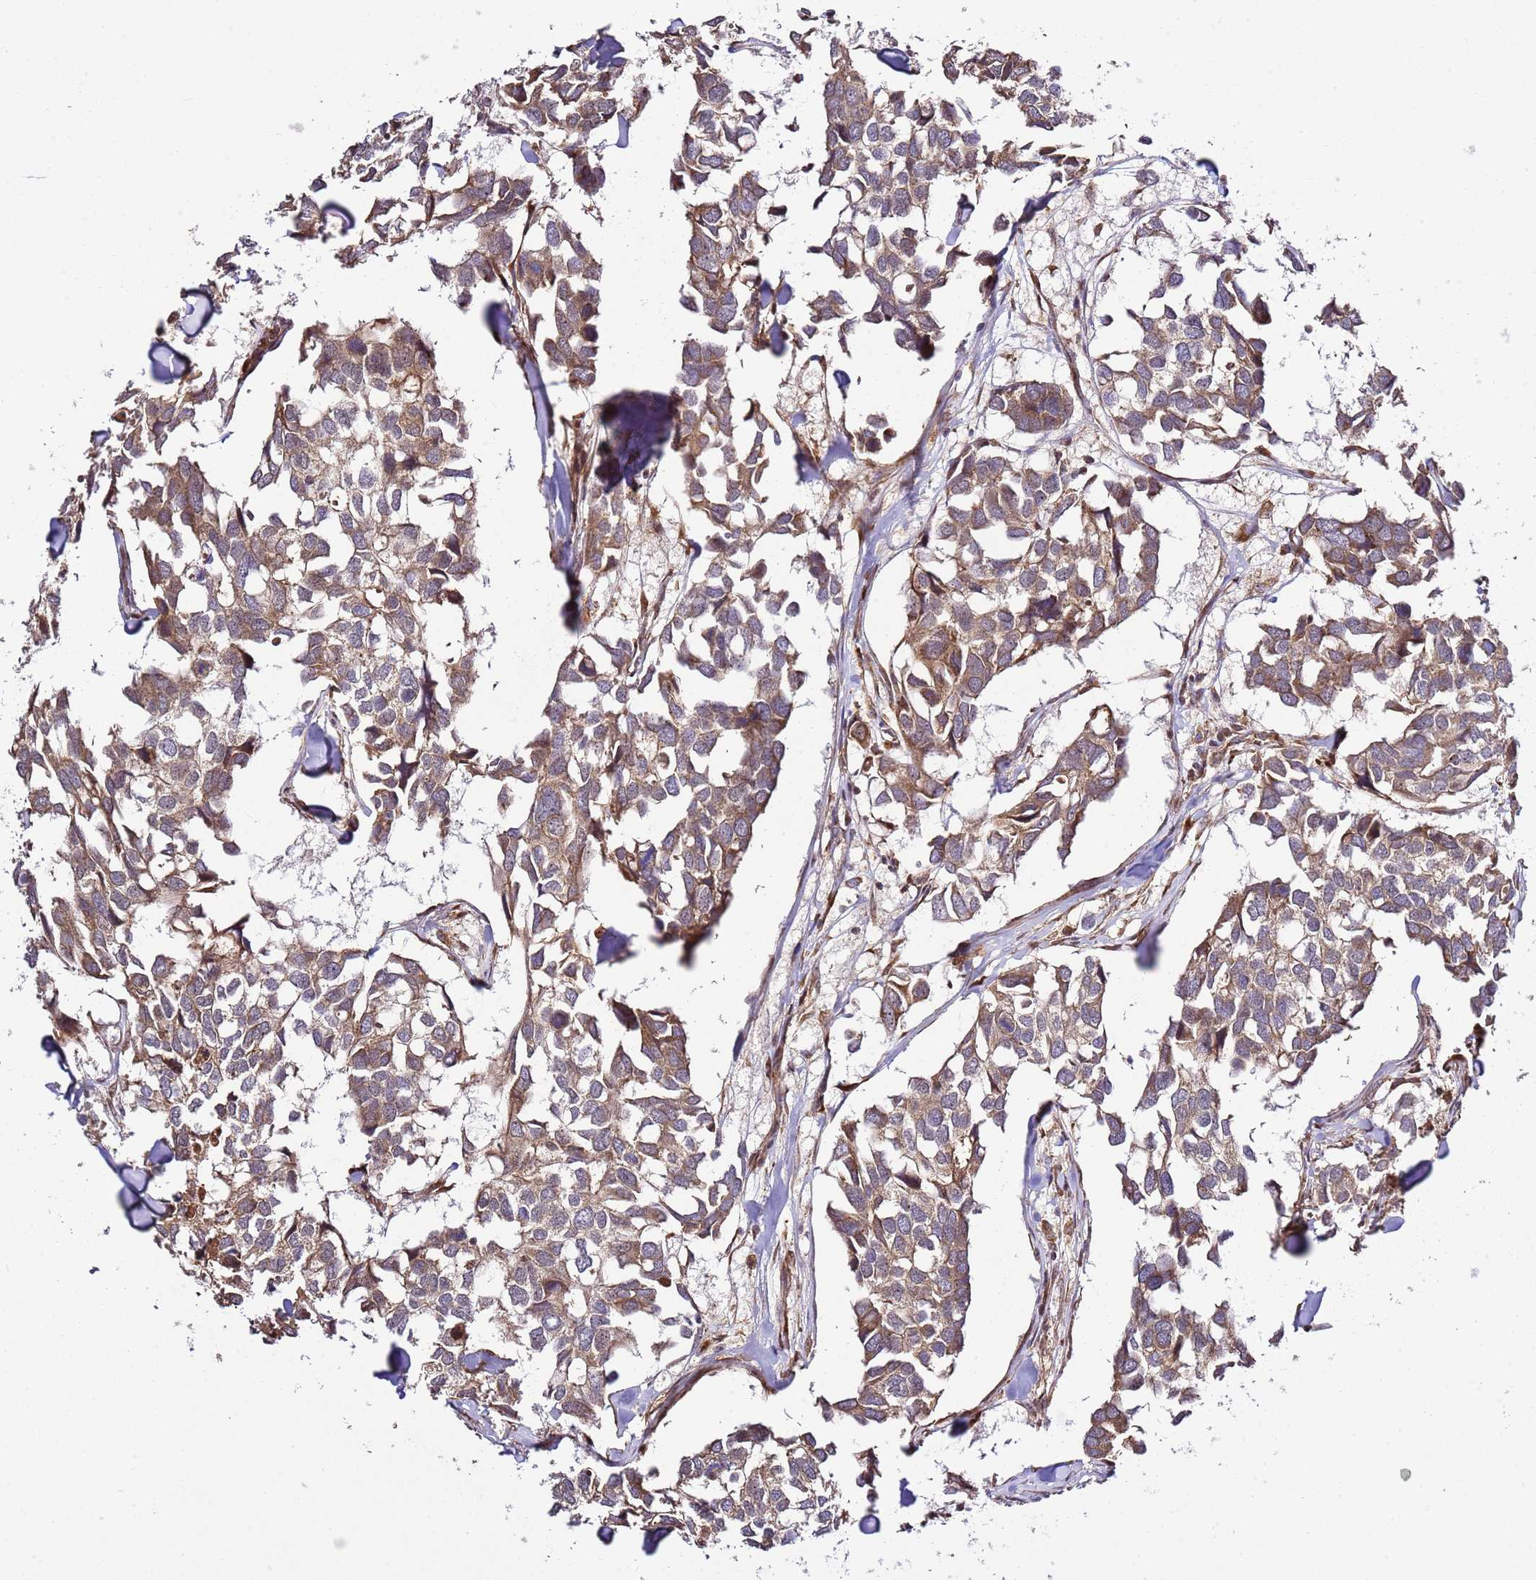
{"staining": {"intensity": "moderate", "quantity": ">75%", "location": "cytoplasmic/membranous"}, "tissue": "breast cancer", "cell_type": "Tumor cells", "image_type": "cancer", "snomed": [{"axis": "morphology", "description": "Duct carcinoma"}, {"axis": "topography", "description": "Breast"}], "caption": "An IHC photomicrograph of neoplastic tissue is shown. Protein staining in brown highlights moderate cytoplasmic/membranous positivity in breast cancer (invasive ductal carcinoma) within tumor cells.", "gene": "RASA3", "patient": {"sex": "female", "age": 83}}